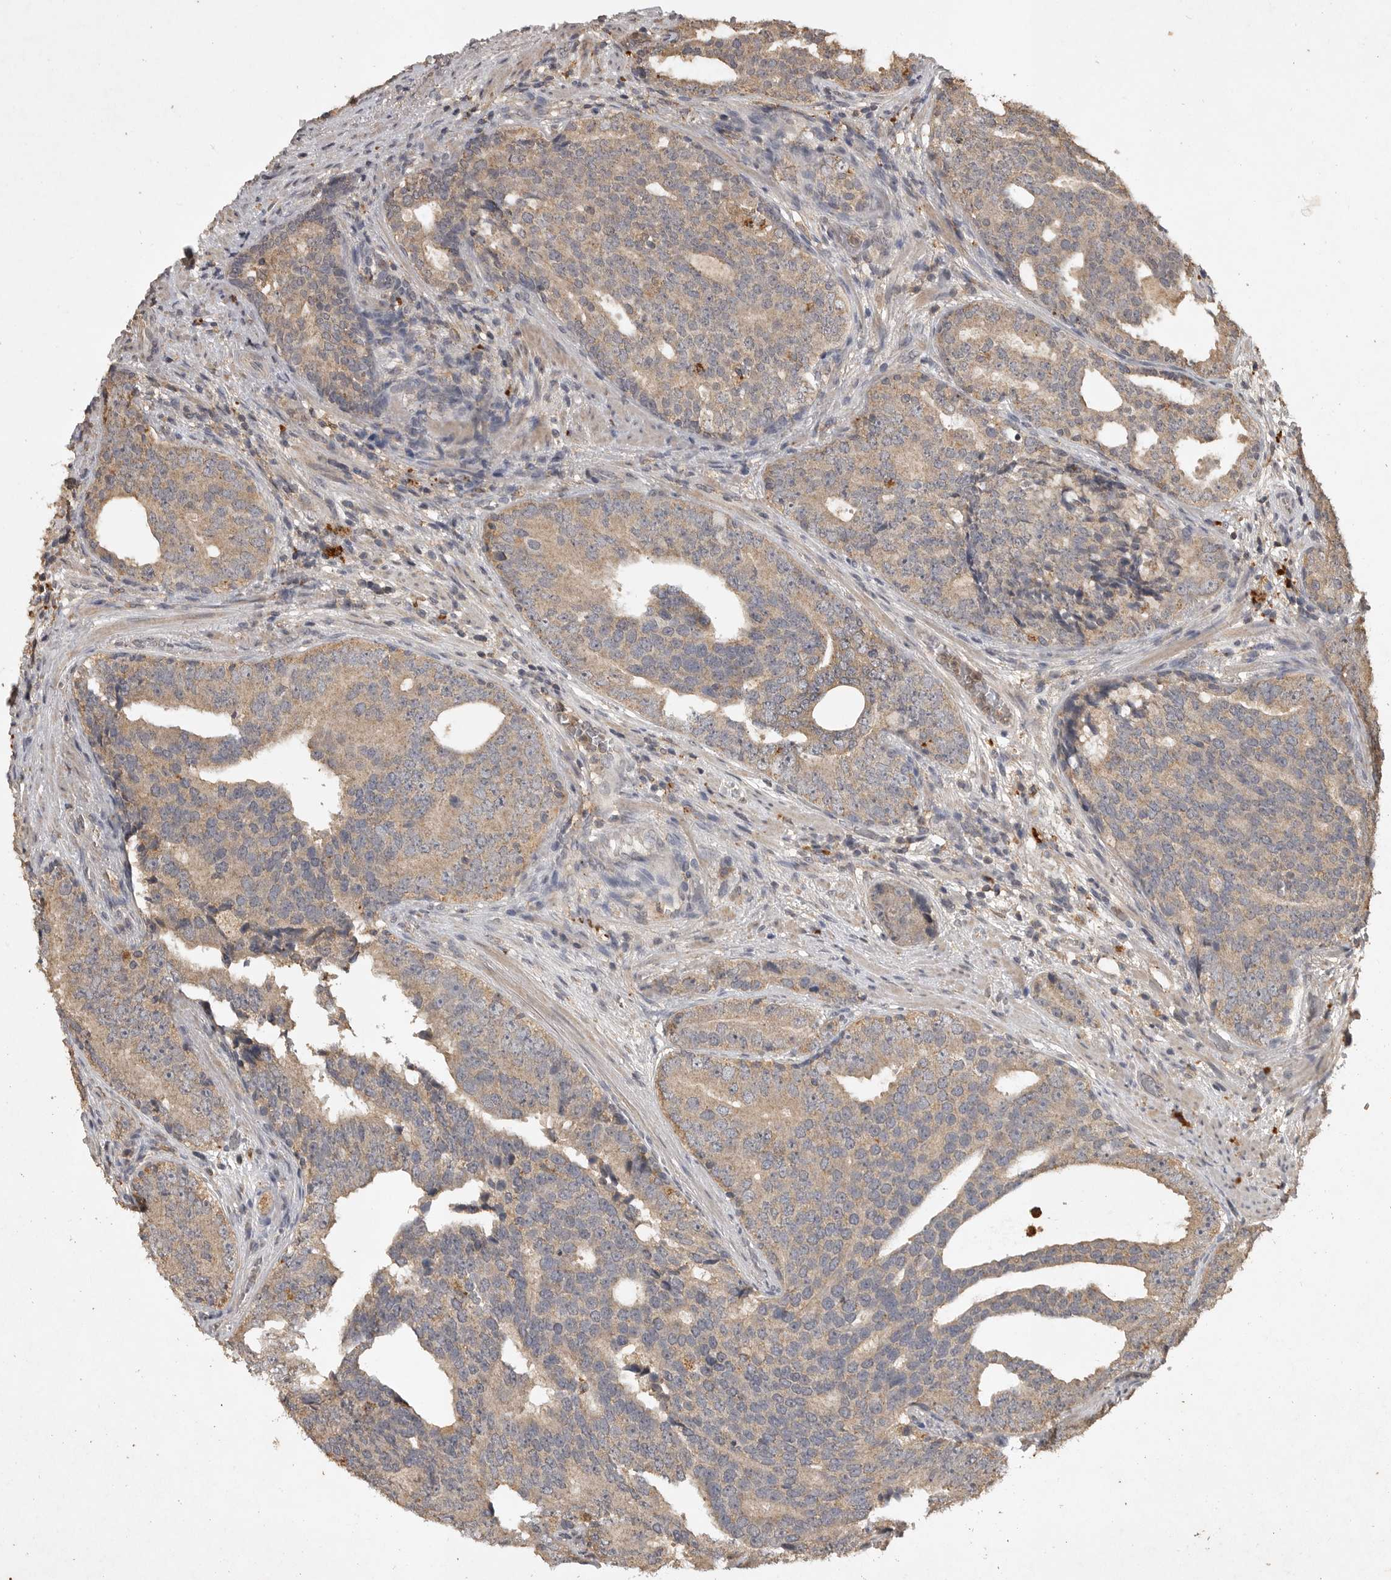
{"staining": {"intensity": "weak", "quantity": ">75%", "location": "cytoplasmic/membranous"}, "tissue": "prostate cancer", "cell_type": "Tumor cells", "image_type": "cancer", "snomed": [{"axis": "morphology", "description": "Adenocarcinoma, High grade"}, {"axis": "topography", "description": "Prostate"}], "caption": "Weak cytoplasmic/membranous positivity for a protein is appreciated in approximately >75% of tumor cells of adenocarcinoma (high-grade) (prostate) using IHC.", "gene": "ADAMTS4", "patient": {"sex": "male", "age": 56}}